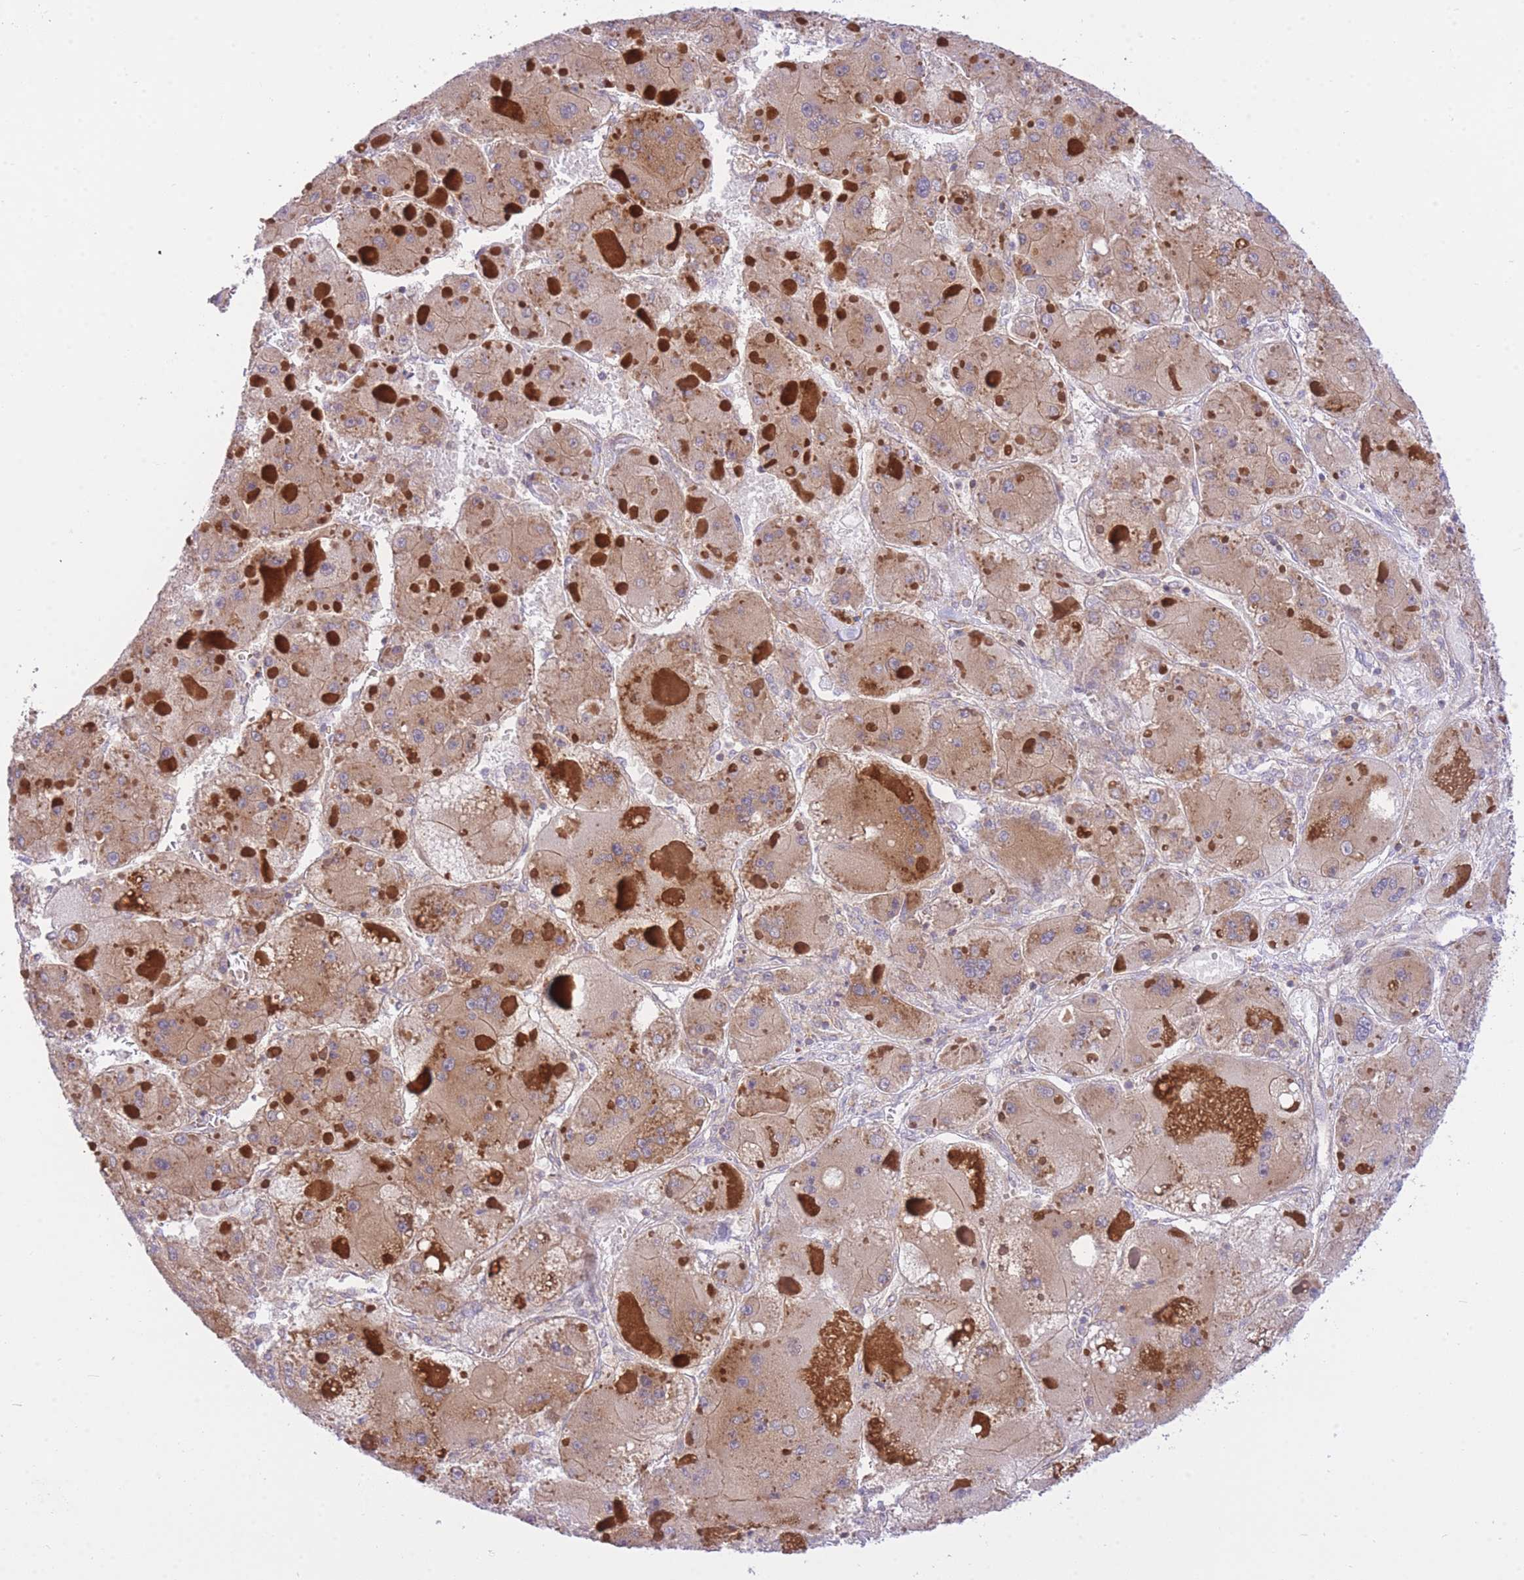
{"staining": {"intensity": "moderate", "quantity": ">75%", "location": "cytoplasmic/membranous"}, "tissue": "liver cancer", "cell_type": "Tumor cells", "image_type": "cancer", "snomed": [{"axis": "morphology", "description": "Carcinoma, Hepatocellular, NOS"}, {"axis": "topography", "description": "Liver"}], "caption": "Liver cancer stained with immunohistochemistry reveals moderate cytoplasmic/membranous expression in about >75% of tumor cells.", "gene": "EIF2B2", "patient": {"sex": "female", "age": 73}}